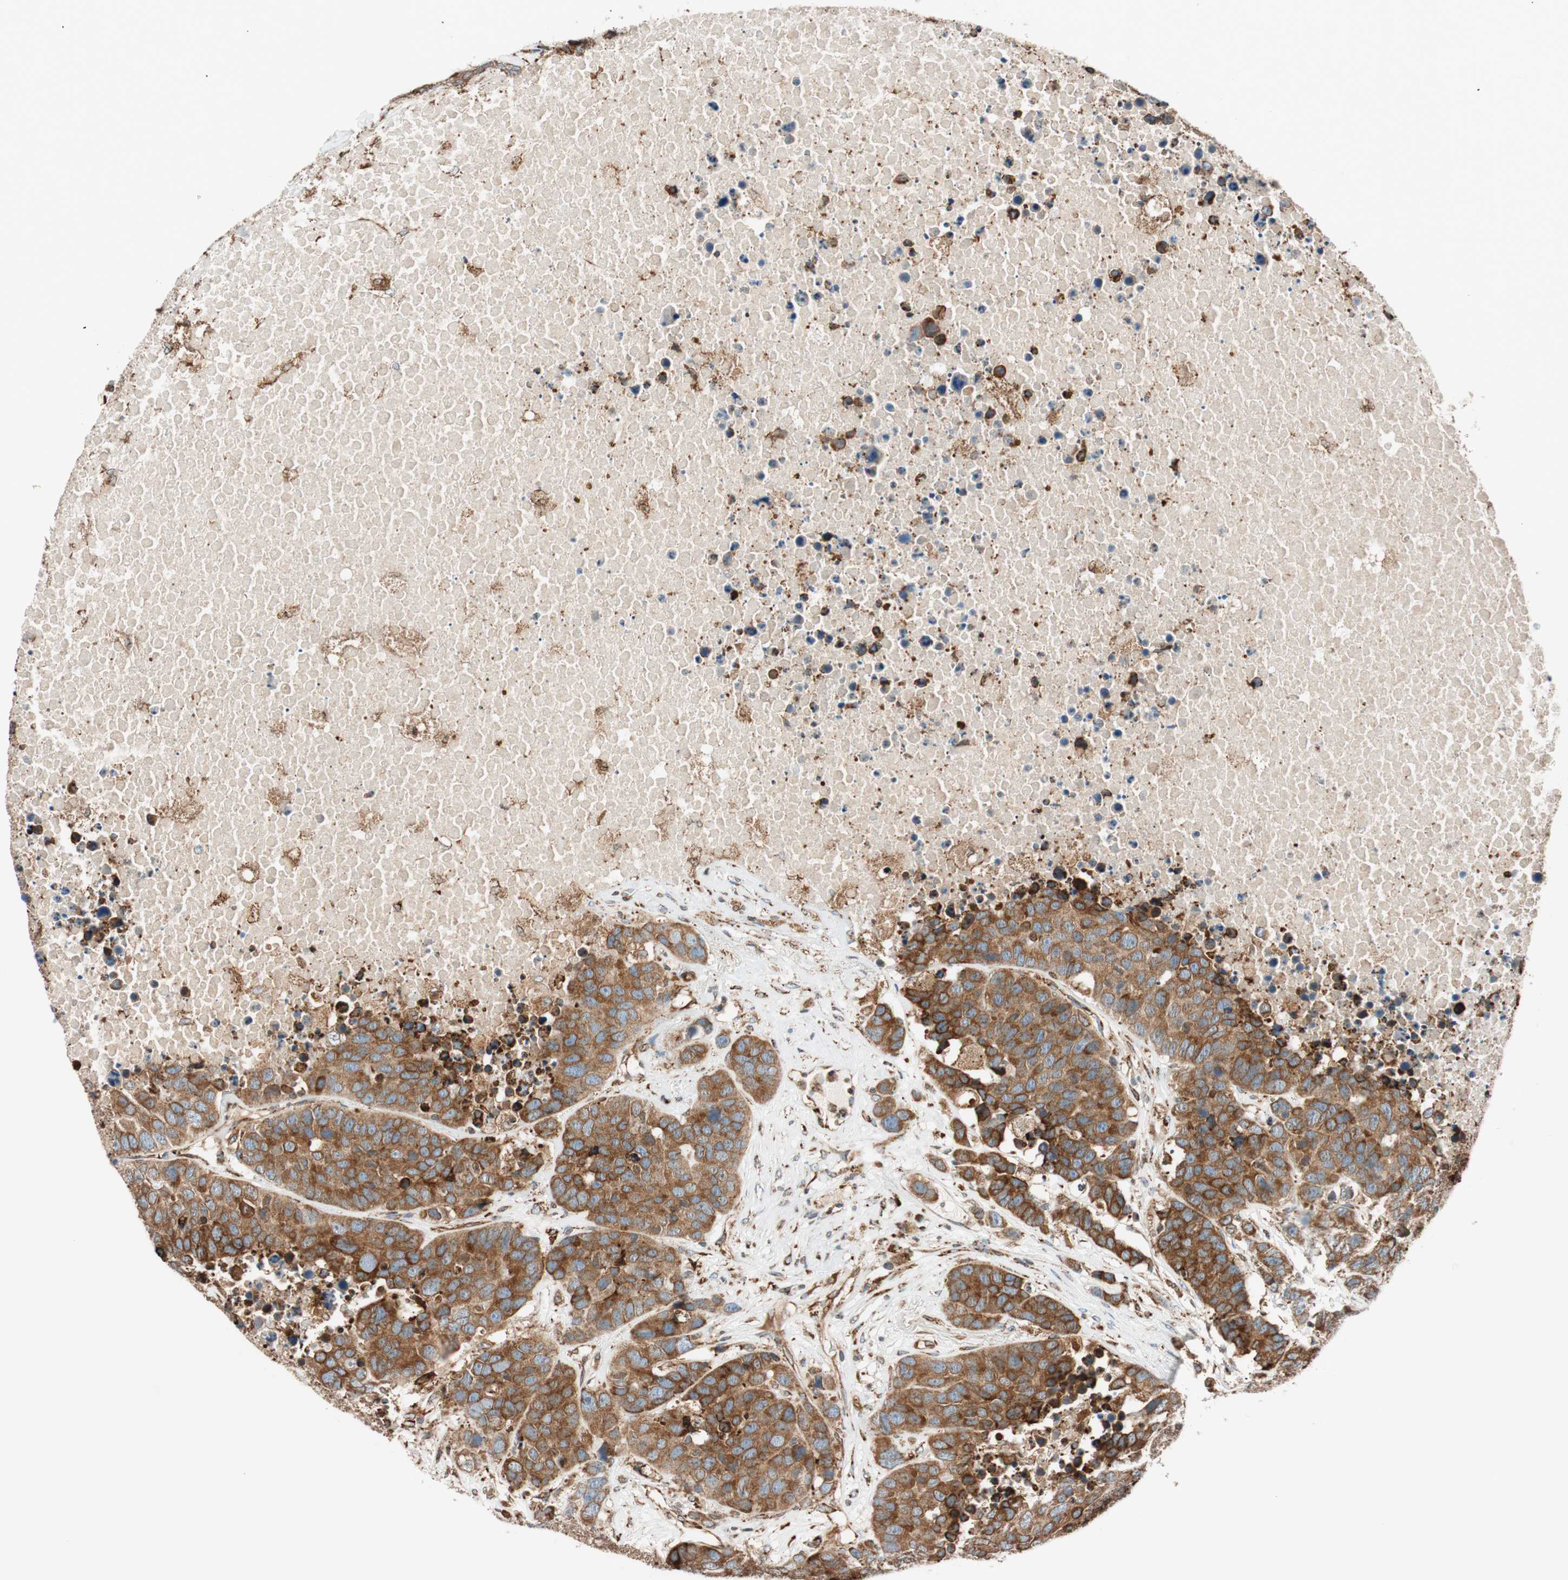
{"staining": {"intensity": "strong", "quantity": ">75%", "location": "cytoplasmic/membranous"}, "tissue": "carcinoid", "cell_type": "Tumor cells", "image_type": "cancer", "snomed": [{"axis": "morphology", "description": "Carcinoid, malignant, NOS"}, {"axis": "topography", "description": "Lung"}], "caption": "A photomicrograph of human carcinoid stained for a protein shows strong cytoplasmic/membranous brown staining in tumor cells.", "gene": "PRKCSH", "patient": {"sex": "male", "age": 60}}